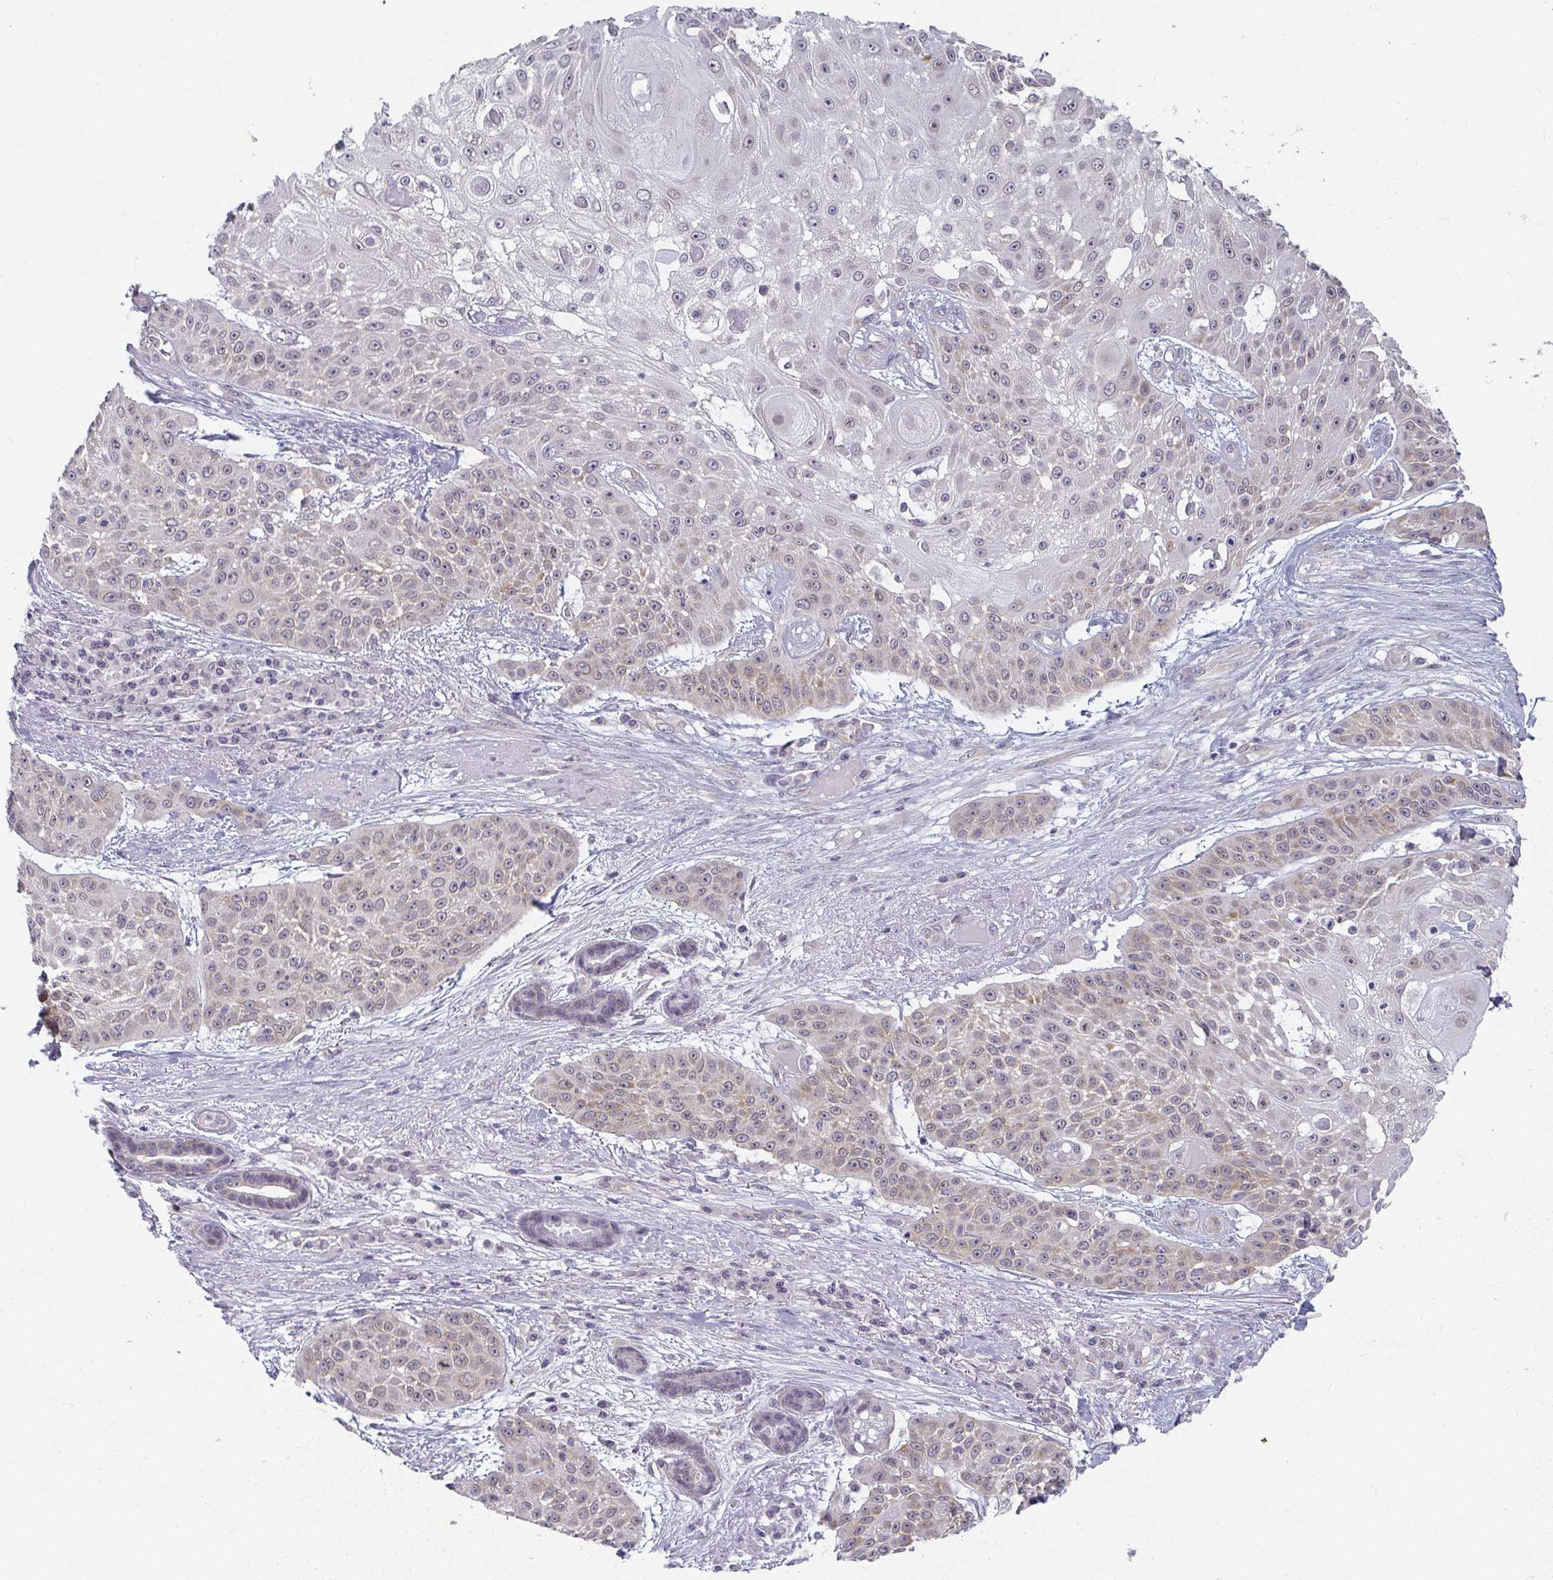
{"staining": {"intensity": "moderate", "quantity": "<25%", "location": "cytoplasmic/membranous,nuclear"}, "tissue": "skin cancer", "cell_type": "Tumor cells", "image_type": "cancer", "snomed": [{"axis": "morphology", "description": "Squamous cell carcinoma, NOS"}, {"axis": "topography", "description": "Skin"}], "caption": "This is an image of IHC staining of skin cancer, which shows moderate expression in the cytoplasmic/membranous and nuclear of tumor cells.", "gene": "SYNCRIP", "patient": {"sex": "female", "age": 86}}